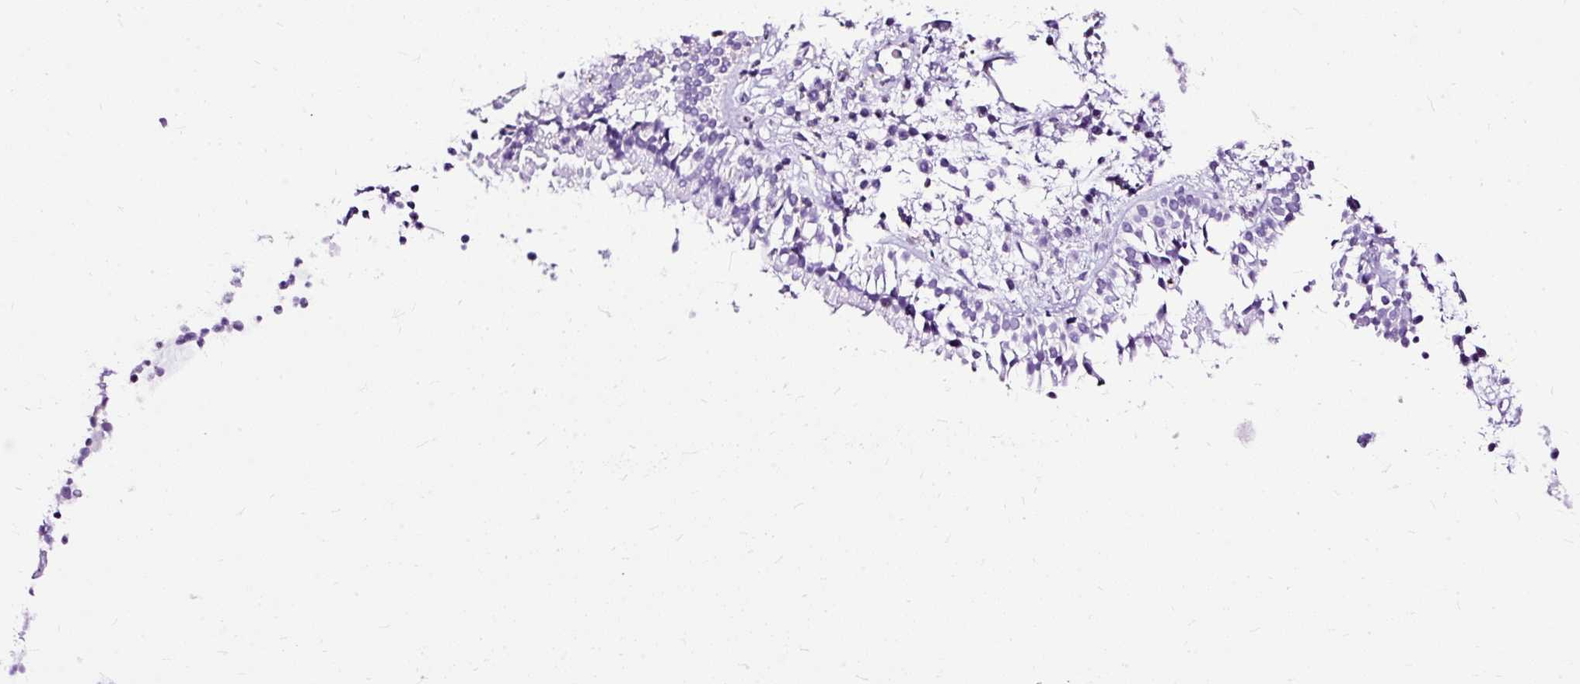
{"staining": {"intensity": "negative", "quantity": "none", "location": "none"}, "tissue": "nasopharynx", "cell_type": "Respiratory epithelial cells", "image_type": "normal", "snomed": [{"axis": "morphology", "description": "Normal tissue, NOS"}, {"axis": "topography", "description": "Nasopharynx"}], "caption": "High power microscopy photomicrograph of an immunohistochemistry (IHC) micrograph of normal nasopharynx, revealing no significant staining in respiratory epithelial cells. The staining is performed using DAB brown chromogen with nuclei counter-stained in using hematoxylin.", "gene": "TWF2", "patient": {"sex": "male", "age": 21}}